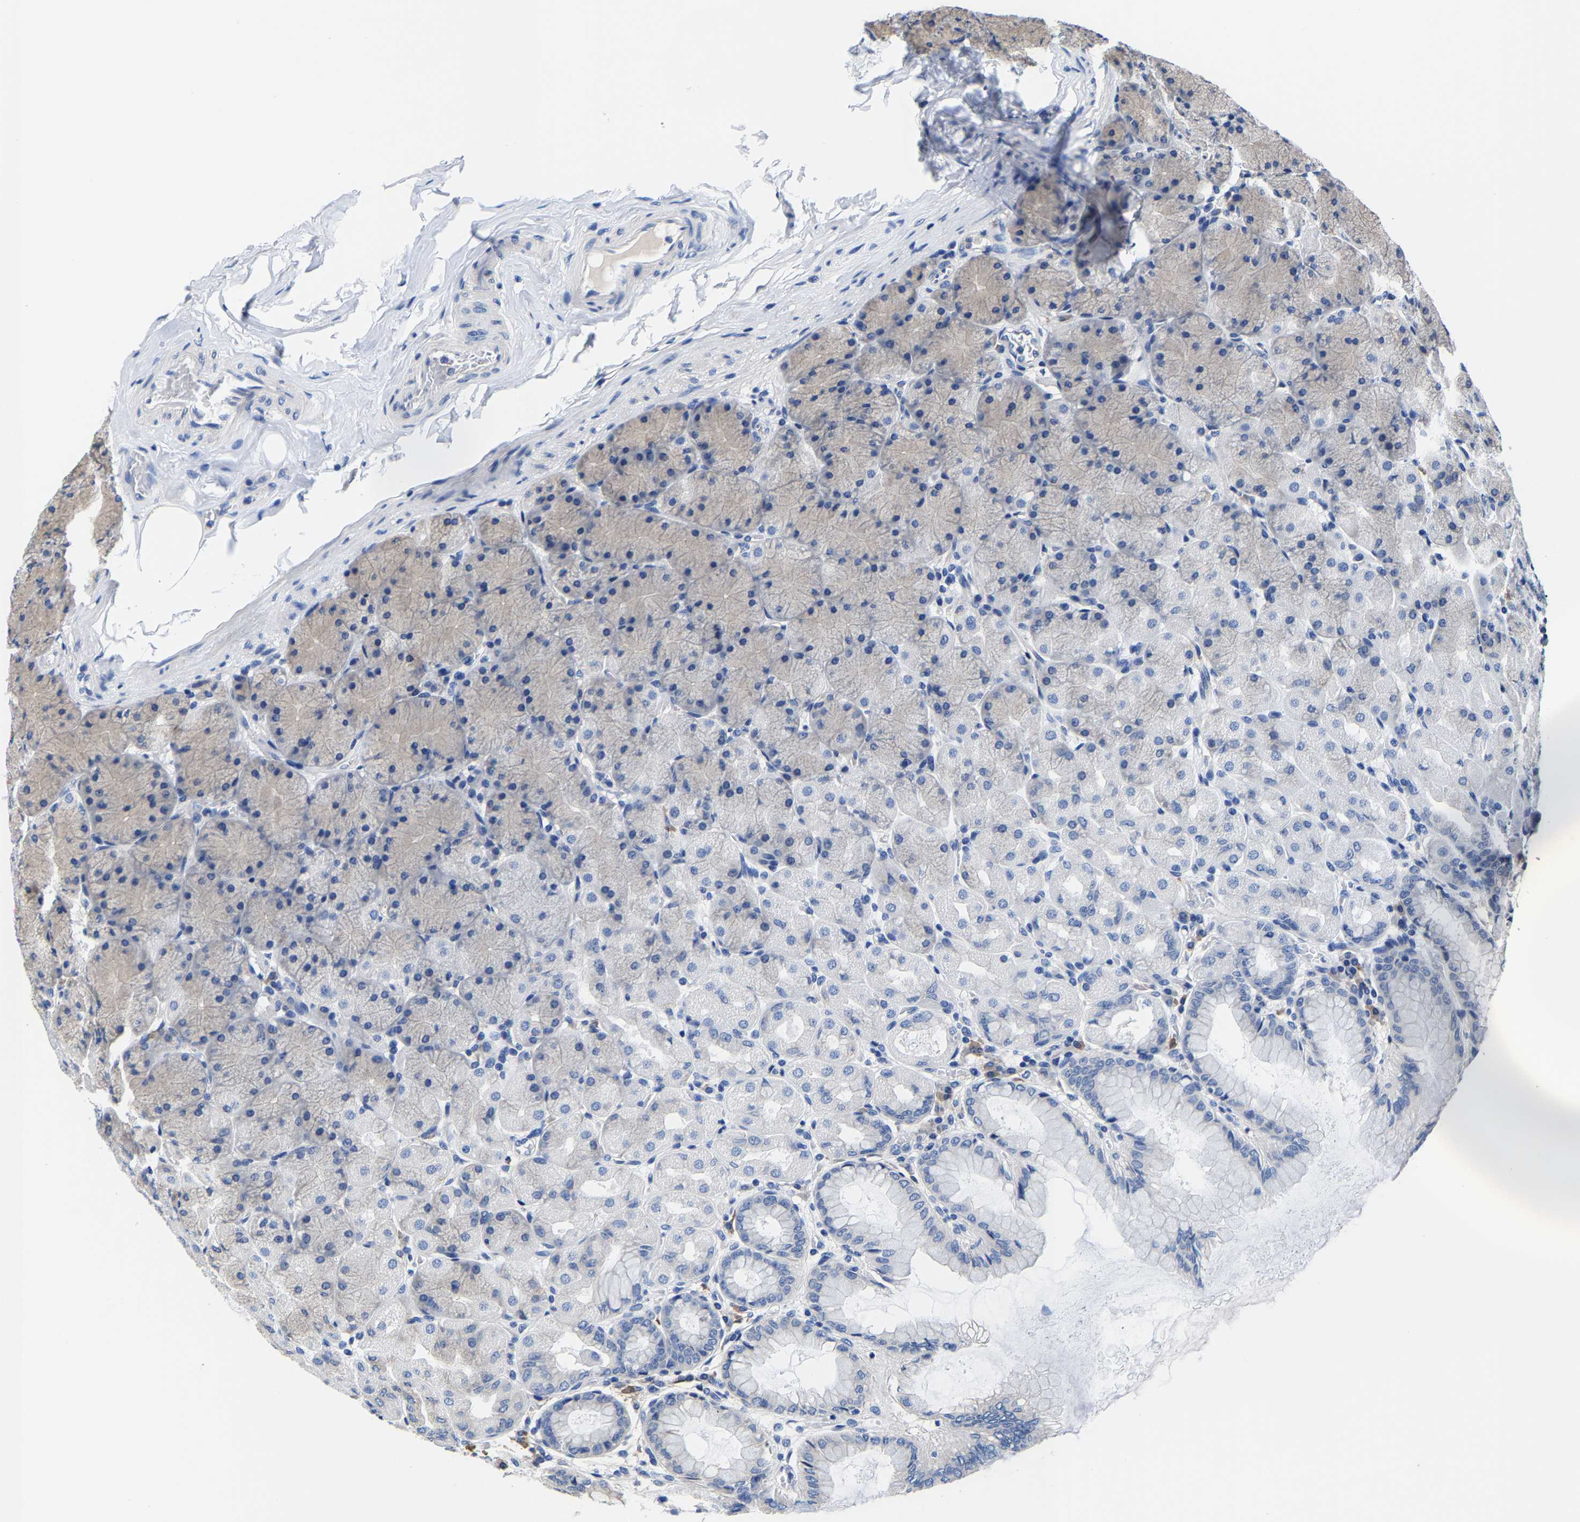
{"staining": {"intensity": "weak", "quantity": "<25%", "location": "cytoplasmic/membranous"}, "tissue": "stomach", "cell_type": "Glandular cells", "image_type": "normal", "snomed": [{"axis": "morphology", "description": "Normal tissue, NOS"}, {"axis": "topography", "description": "Stomach, upper"}], "caption": "This is a histopathology image of IHC staining of normal stomach, which shows no staining in glandular cells.", "gene": "SRPK2", "patient": {"sex": "female", "age": 56}}